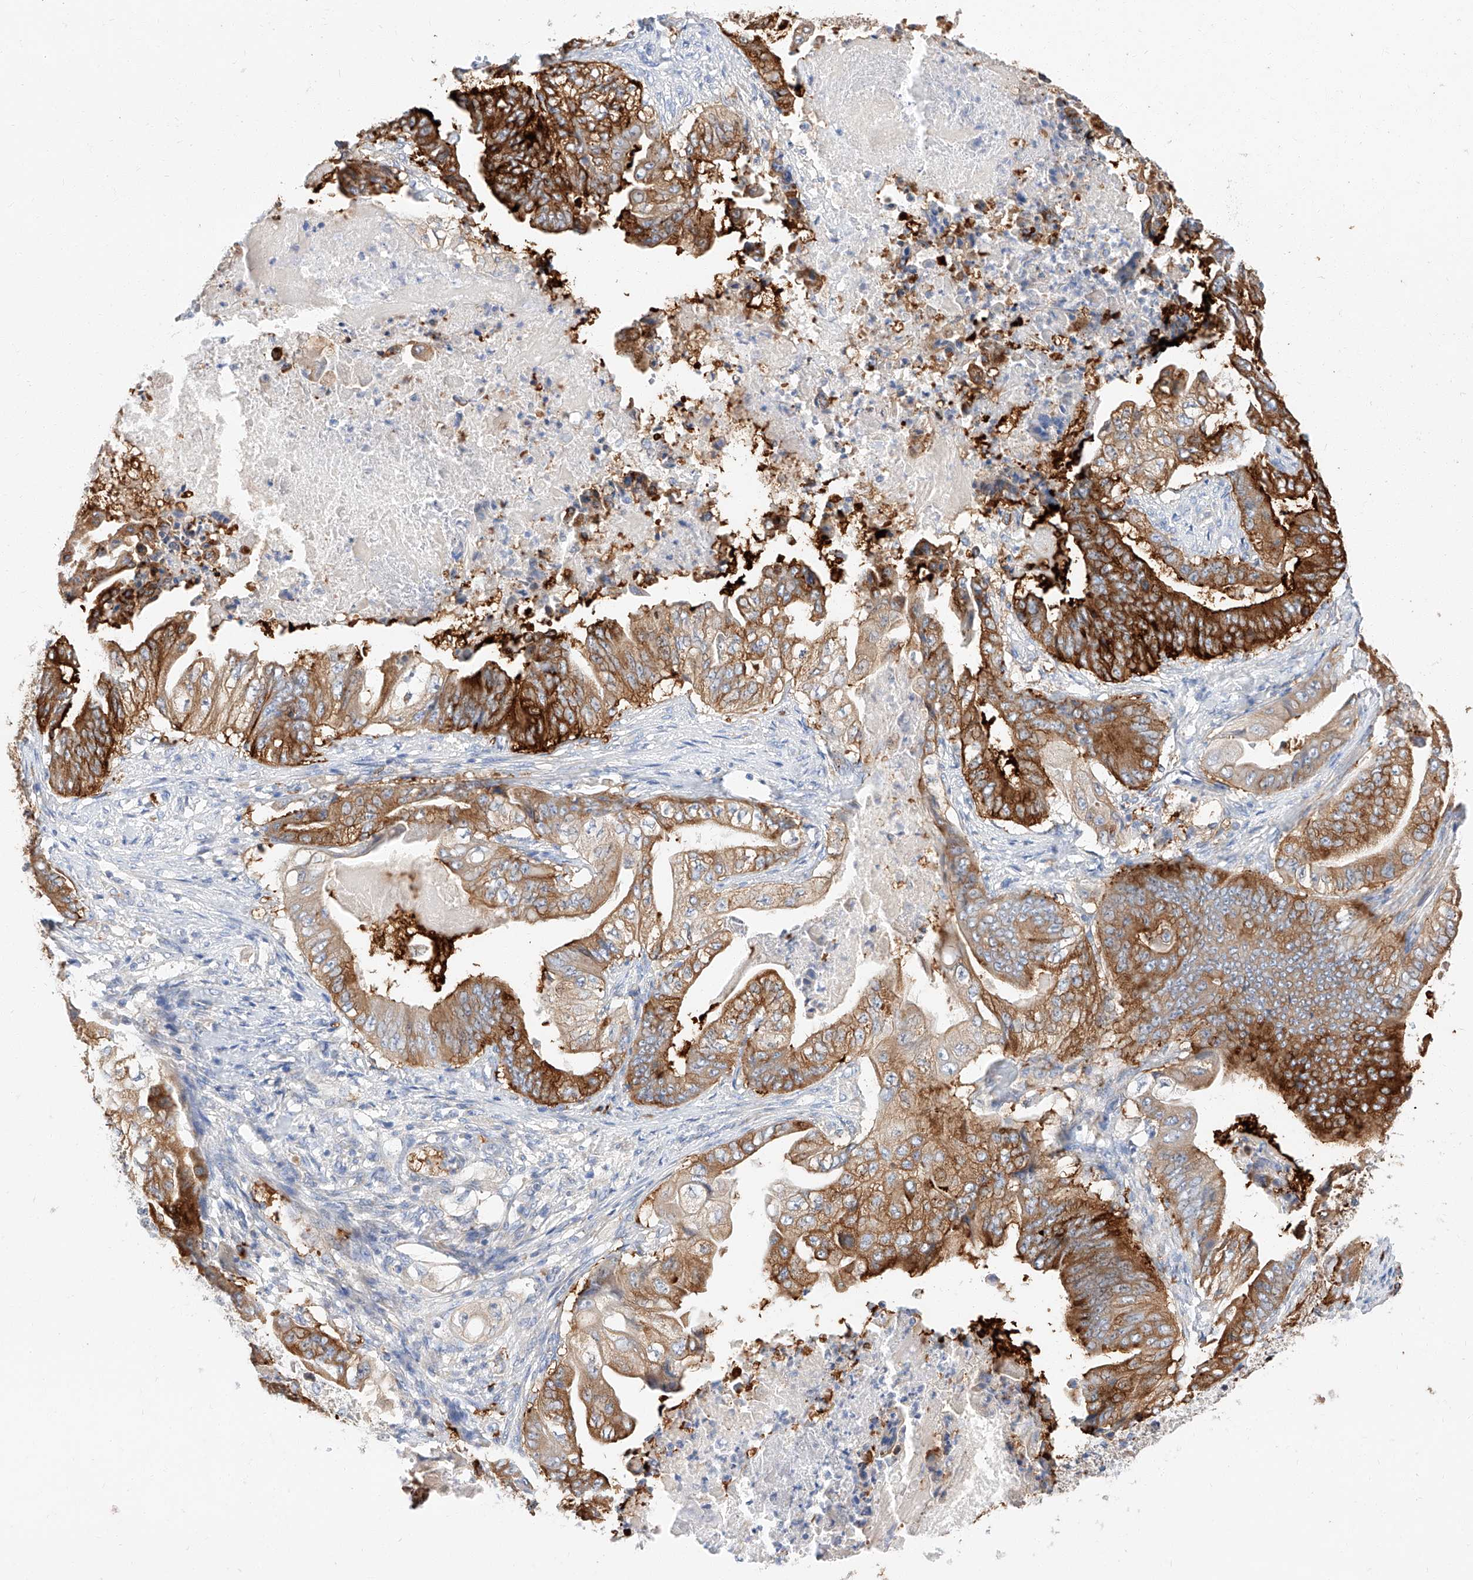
{"staining": {"intensity": "strong", "quantity": "25%-75%", "location": "cytoplasmic/membranous"}, "tissue": "stomach cancer", "cell_type": "Tumor cells", "image_type": "cancer", "snomed": [{"axis": "morphology", "description": "Adenocarcinoma, NOS"}, {"axis": "topography", "description": "Stomach"}], "caption": "A high-resolution photomicrograph shows immunohistochemistry staining of stomach cancer, which shows strong cytoplasmic/membranous expression in about 25%-75% of tumor cells.", "gene": "GLMN", "patient": {"sex": "female", "age": 73}}